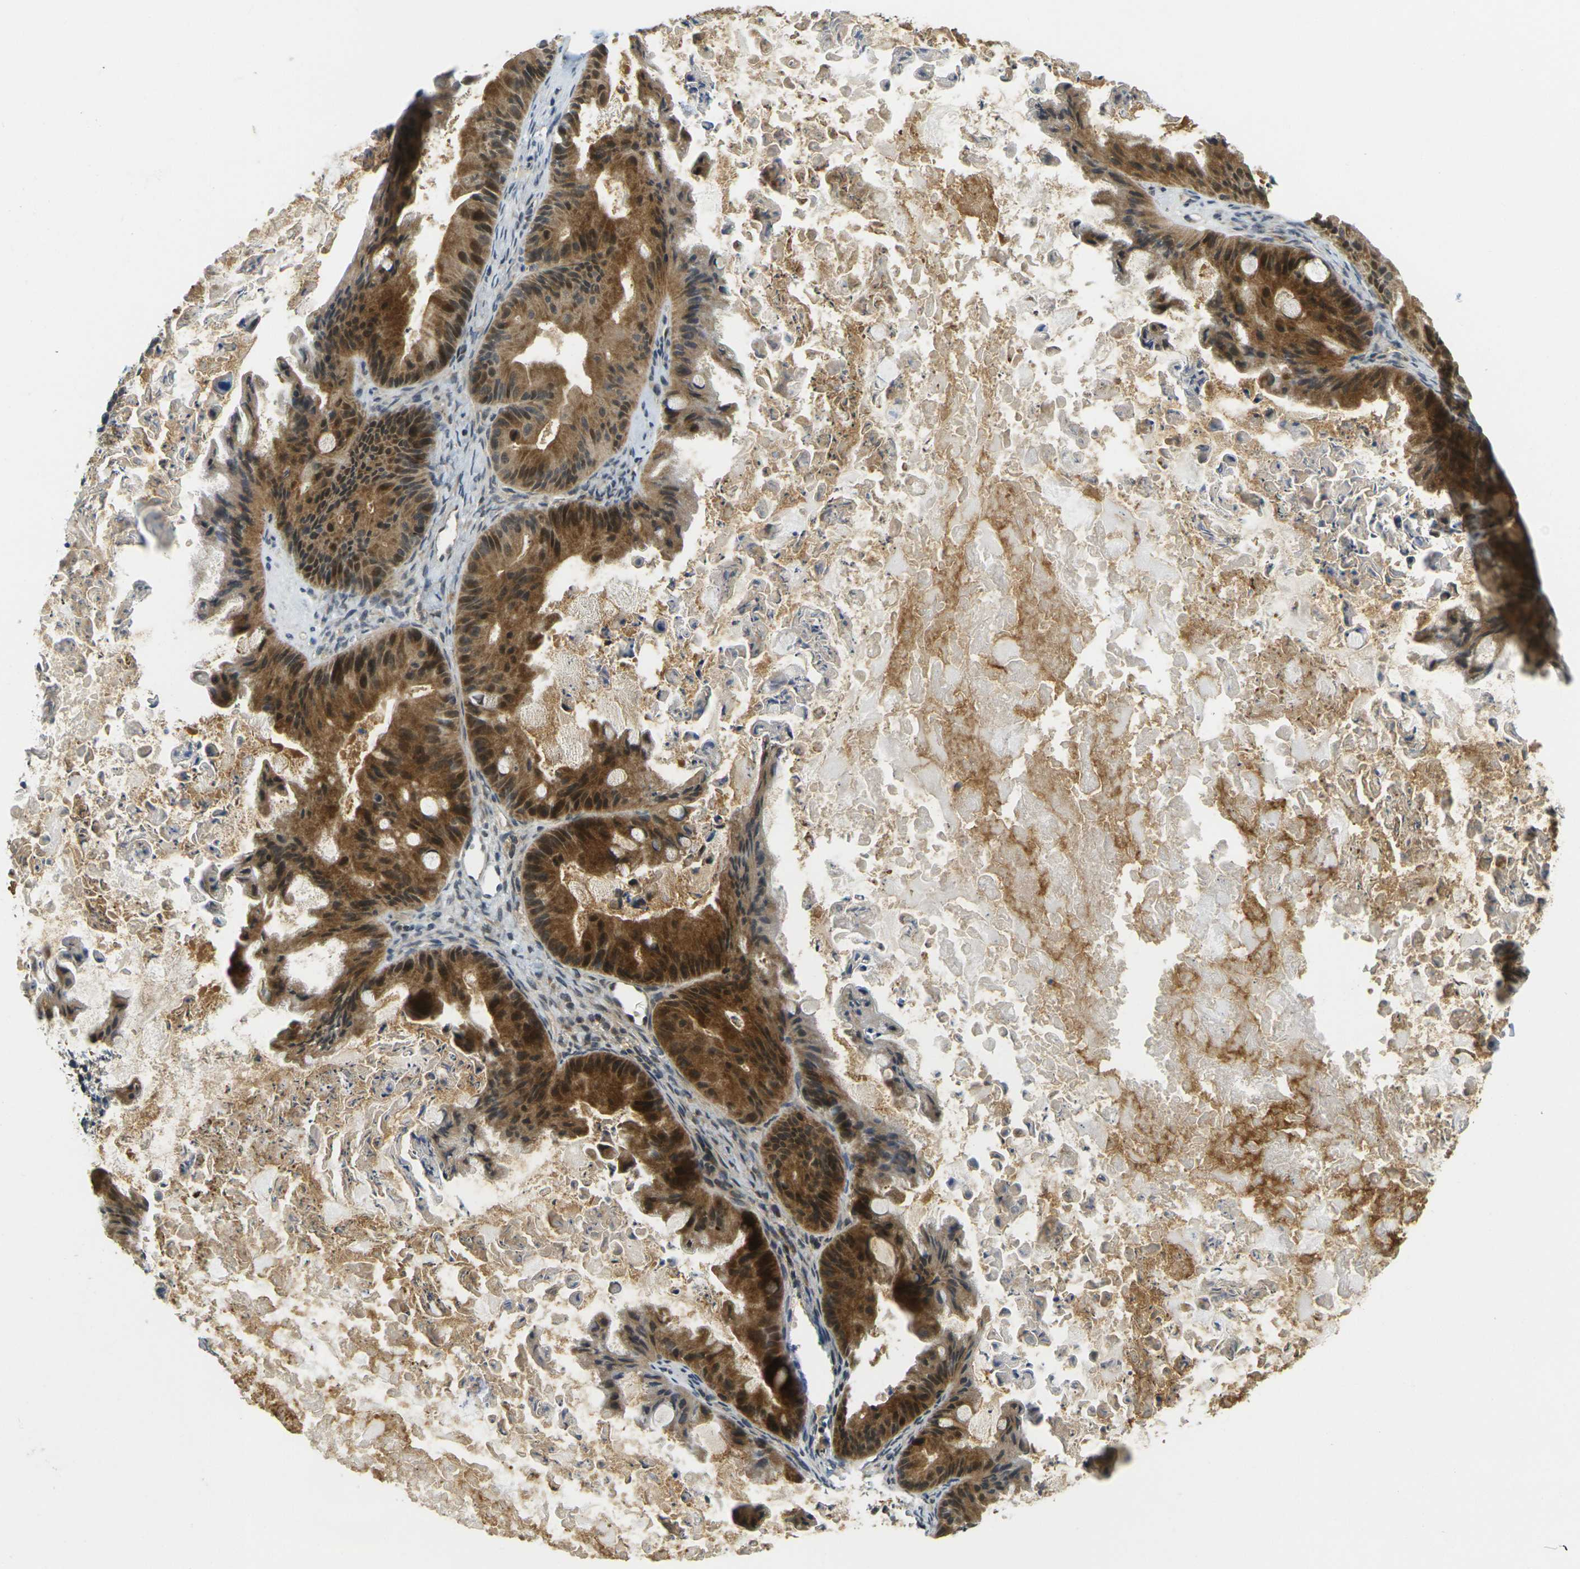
{"staining": {"intensity": "moderate", "quantity": ">75%", "location": "cytoplasmic/membranous,nuclear"}, "tissue": "ovarian cancer", "cell_type": "Tumor cells", "image_type": "cancer", "snomed": [{"axis": "morphology", "description": "Cystadenocarcinoma, mucinous, NOS"}, {"axis": "topography", "description": "Ovary"}], "caption": "Brown immunohistochemical staining in human mucinous cystadenocarcinoma (ovarian) displays moderate cytoplasmic/membranous and nuclear expression in about >75% of tumor cells.", "gene": "KLHL8", "patient": {"sex": "female", "age": 37}}